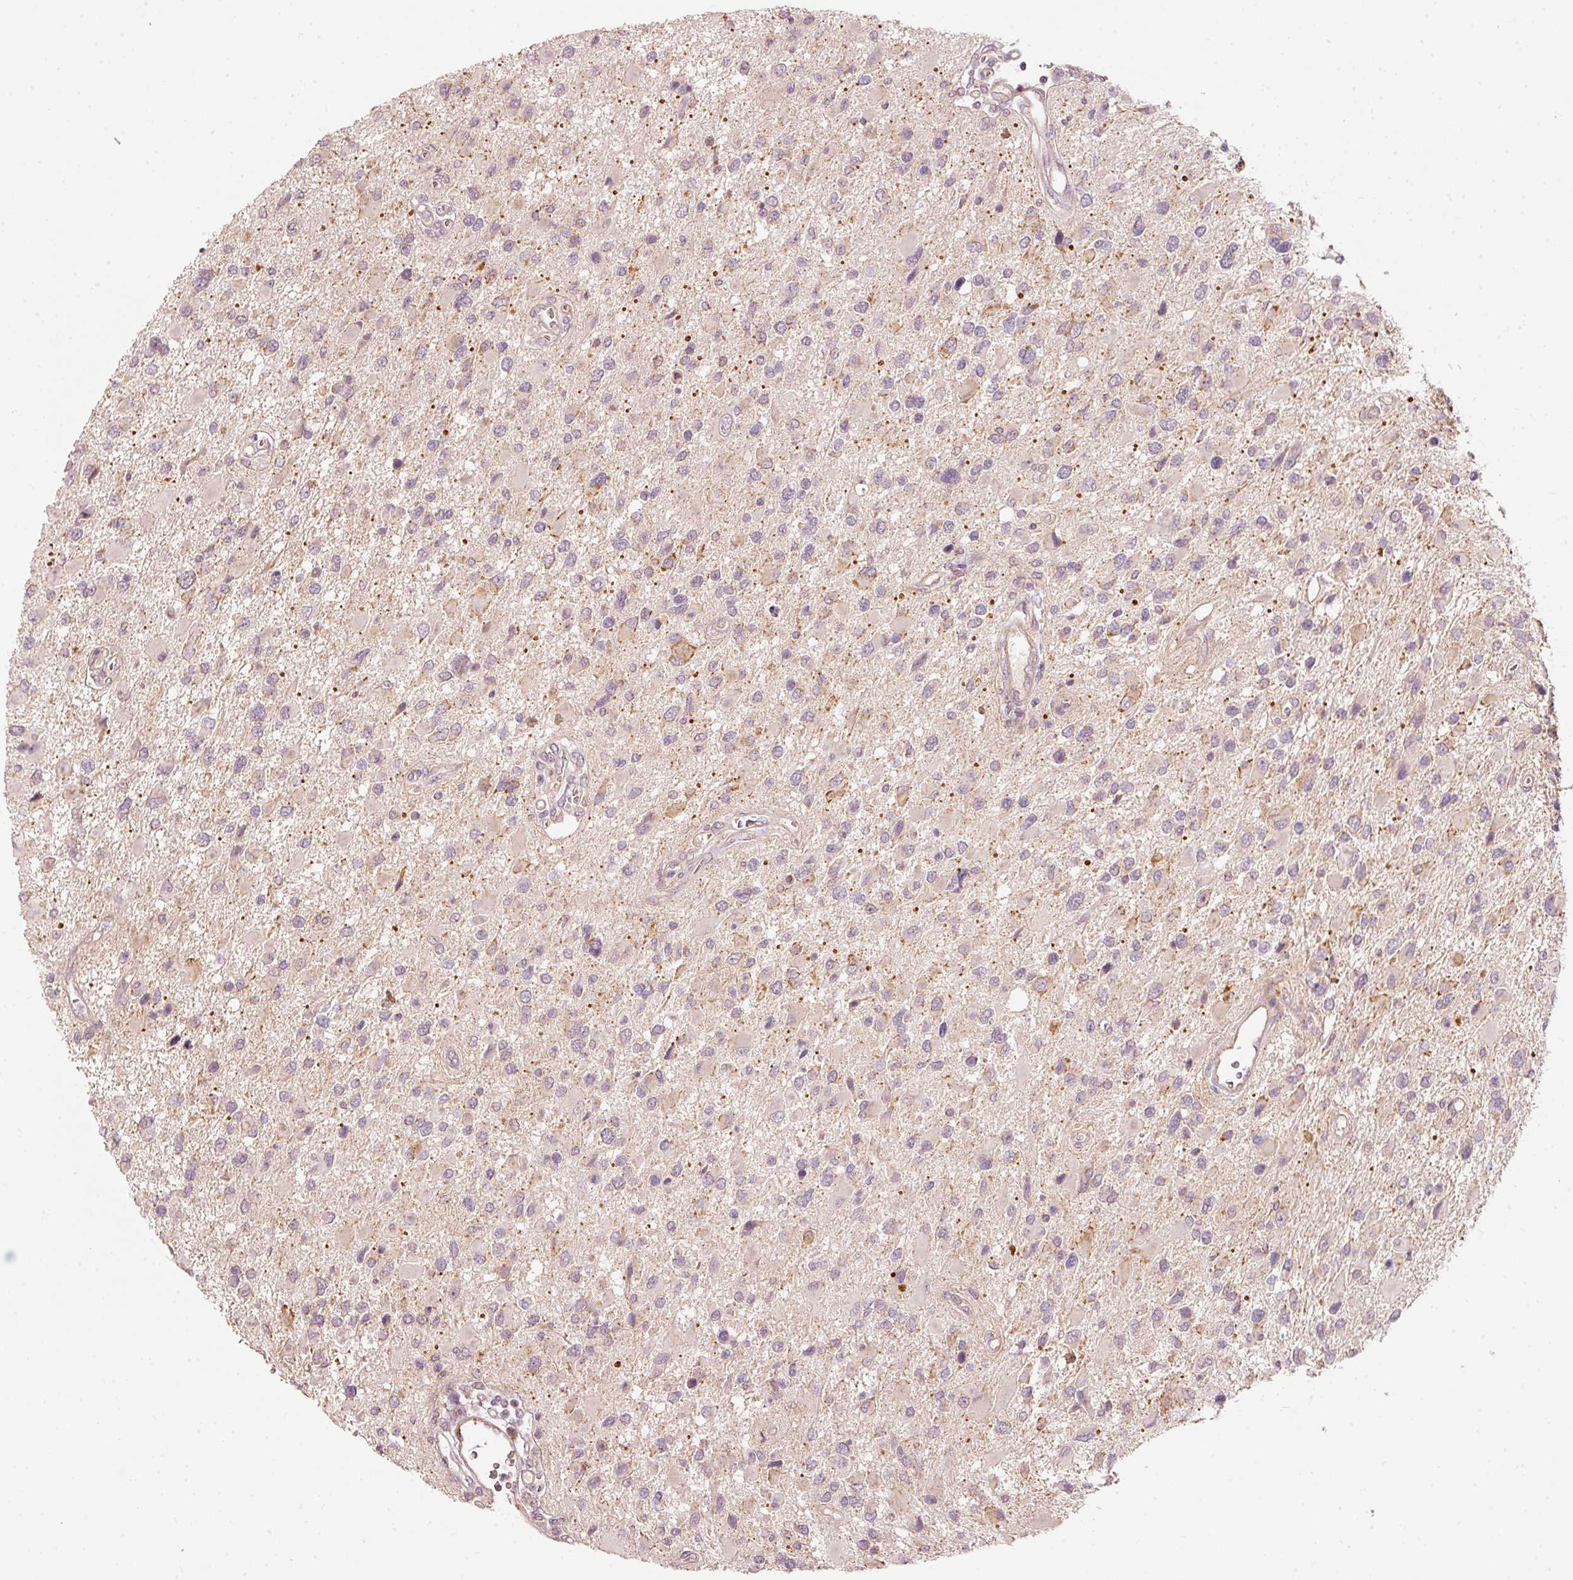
{"staining": {"intensity": "negative", "quantity": "none", "location": "none"}, "tissue": "glioma", "cell_type": "Tumor cells", "image_type": "cancer", "snomed": [{"axis": "morphology", "description": "Glioma, malignant, High grade"}, {"axis": "topography", "description": "Brain"}], "caption": "Tumor cells are negative for brown protein staining in malignant glioma (high-grade).", "gene": "ARHGAP22", "patient": {"sex": "male", "age": 53}}